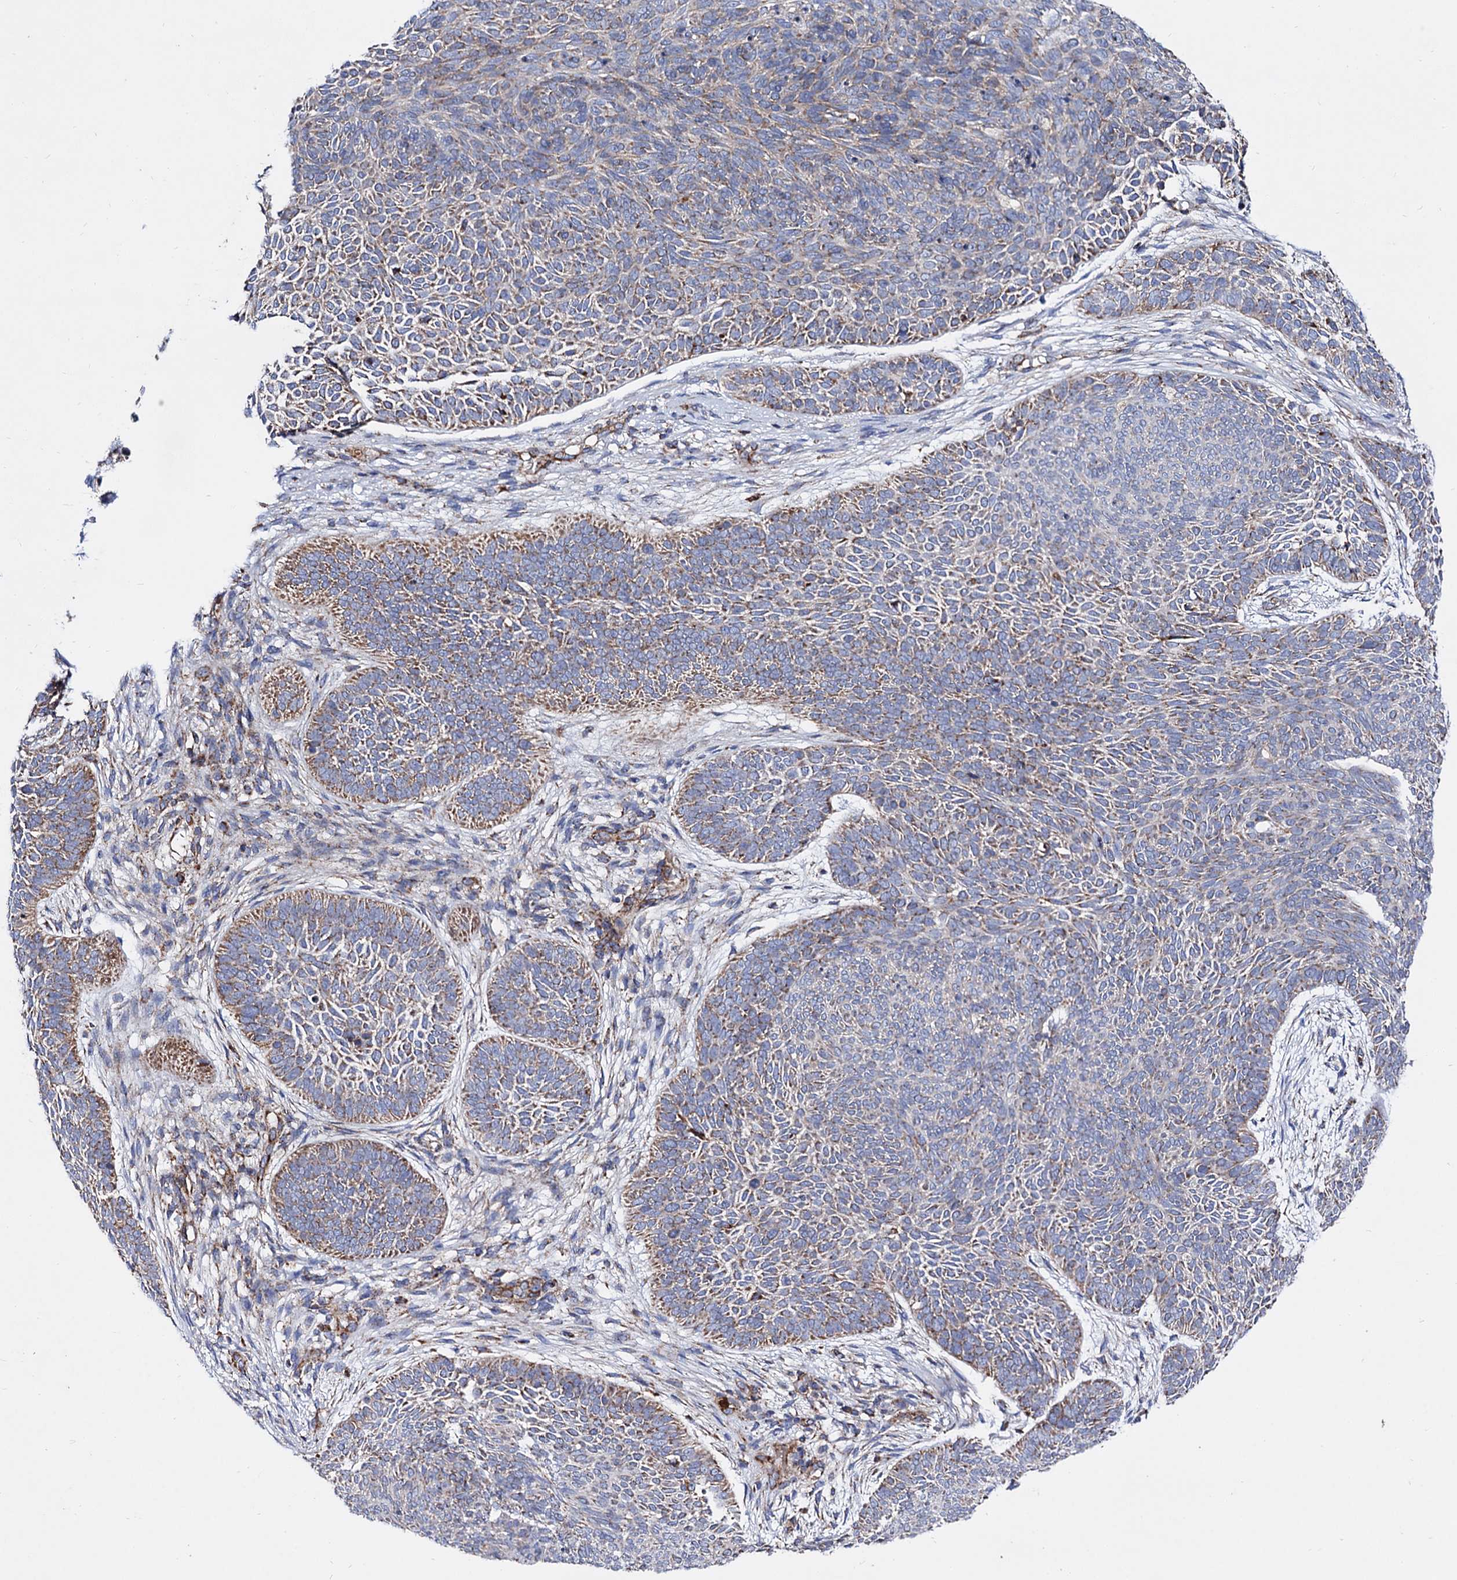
{"staining": {"intensity": "weak", "quantity": "<25%", "location": "cytoplasmic/membranous"}, "tissue": "skin cancer", "cell_type": "Tumor cells", "image_type": "cancer", "snomed": [{"axis": "morphology", "description": "Basal cell carcinoma"}, {"axis": "topography", "description": "Skin"}], "caption": "IHC photomicrograph of neoplastic tissue: skin cancer (basal cell carcinoma) stained with DAB (3,3'-diaminobenzidine) reveals no significant protein expression in tumor cells.", "gene": "ACAD9", "patient": {"sex": "male", "age": 85}}